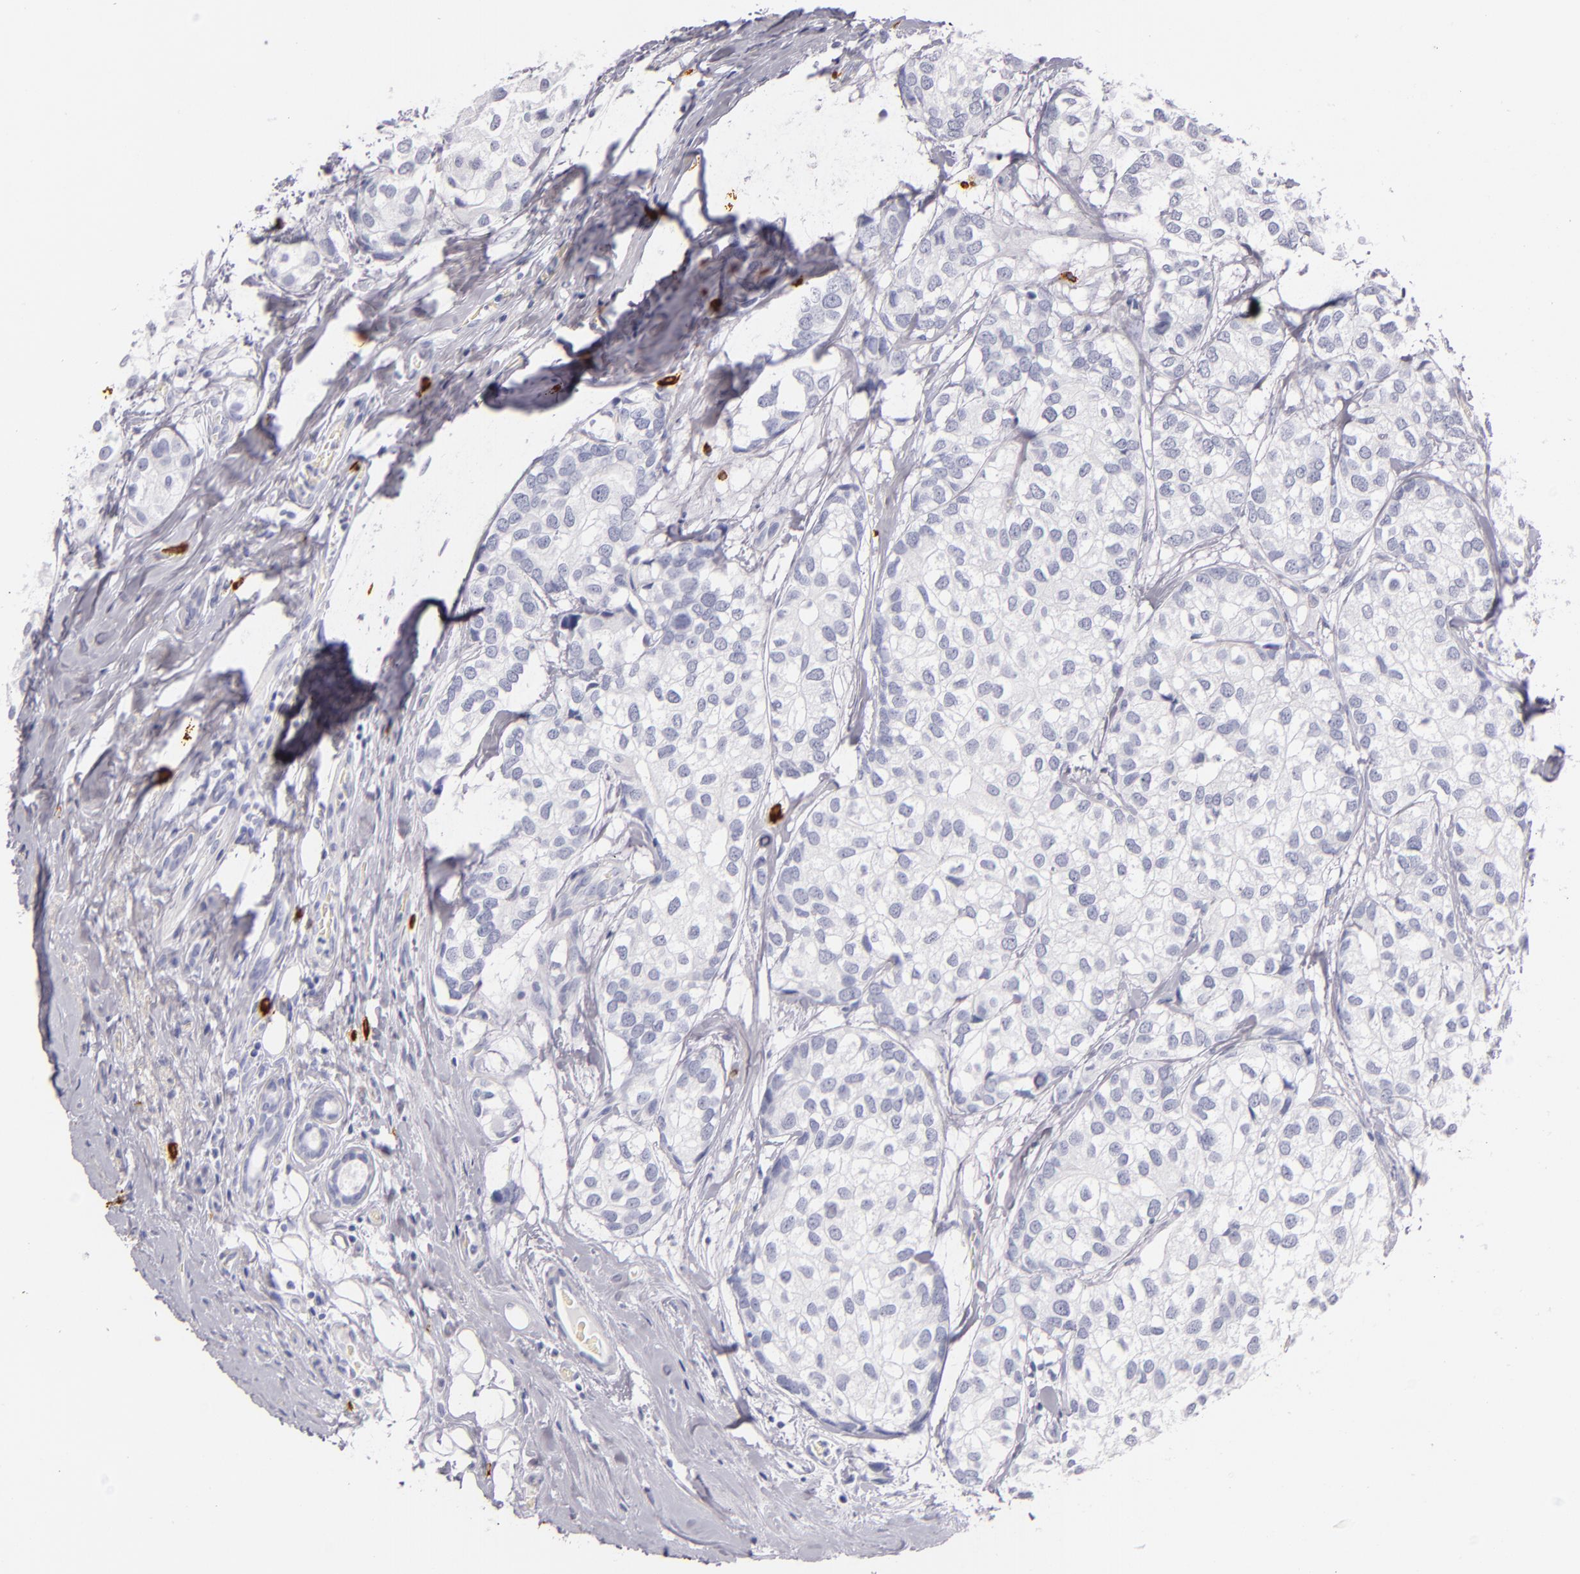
{"staining": {"intensity": "negative", "quantity": "none", "location": "none"}, "tissue": "breast cancer", "cell_type": "Tumor cells", "image_type": "cancer", "snomed": [{"axis": "morphology", "description": "Duct carcinoma"}, {"axis": "topography", "description": "Breast"}], "caption": "The image reveals no staining of tumor cells in breast cancer (intraductal carcinoma).", "gene": "TPSD1", "patient": {"sex": "female", "age": 68}}